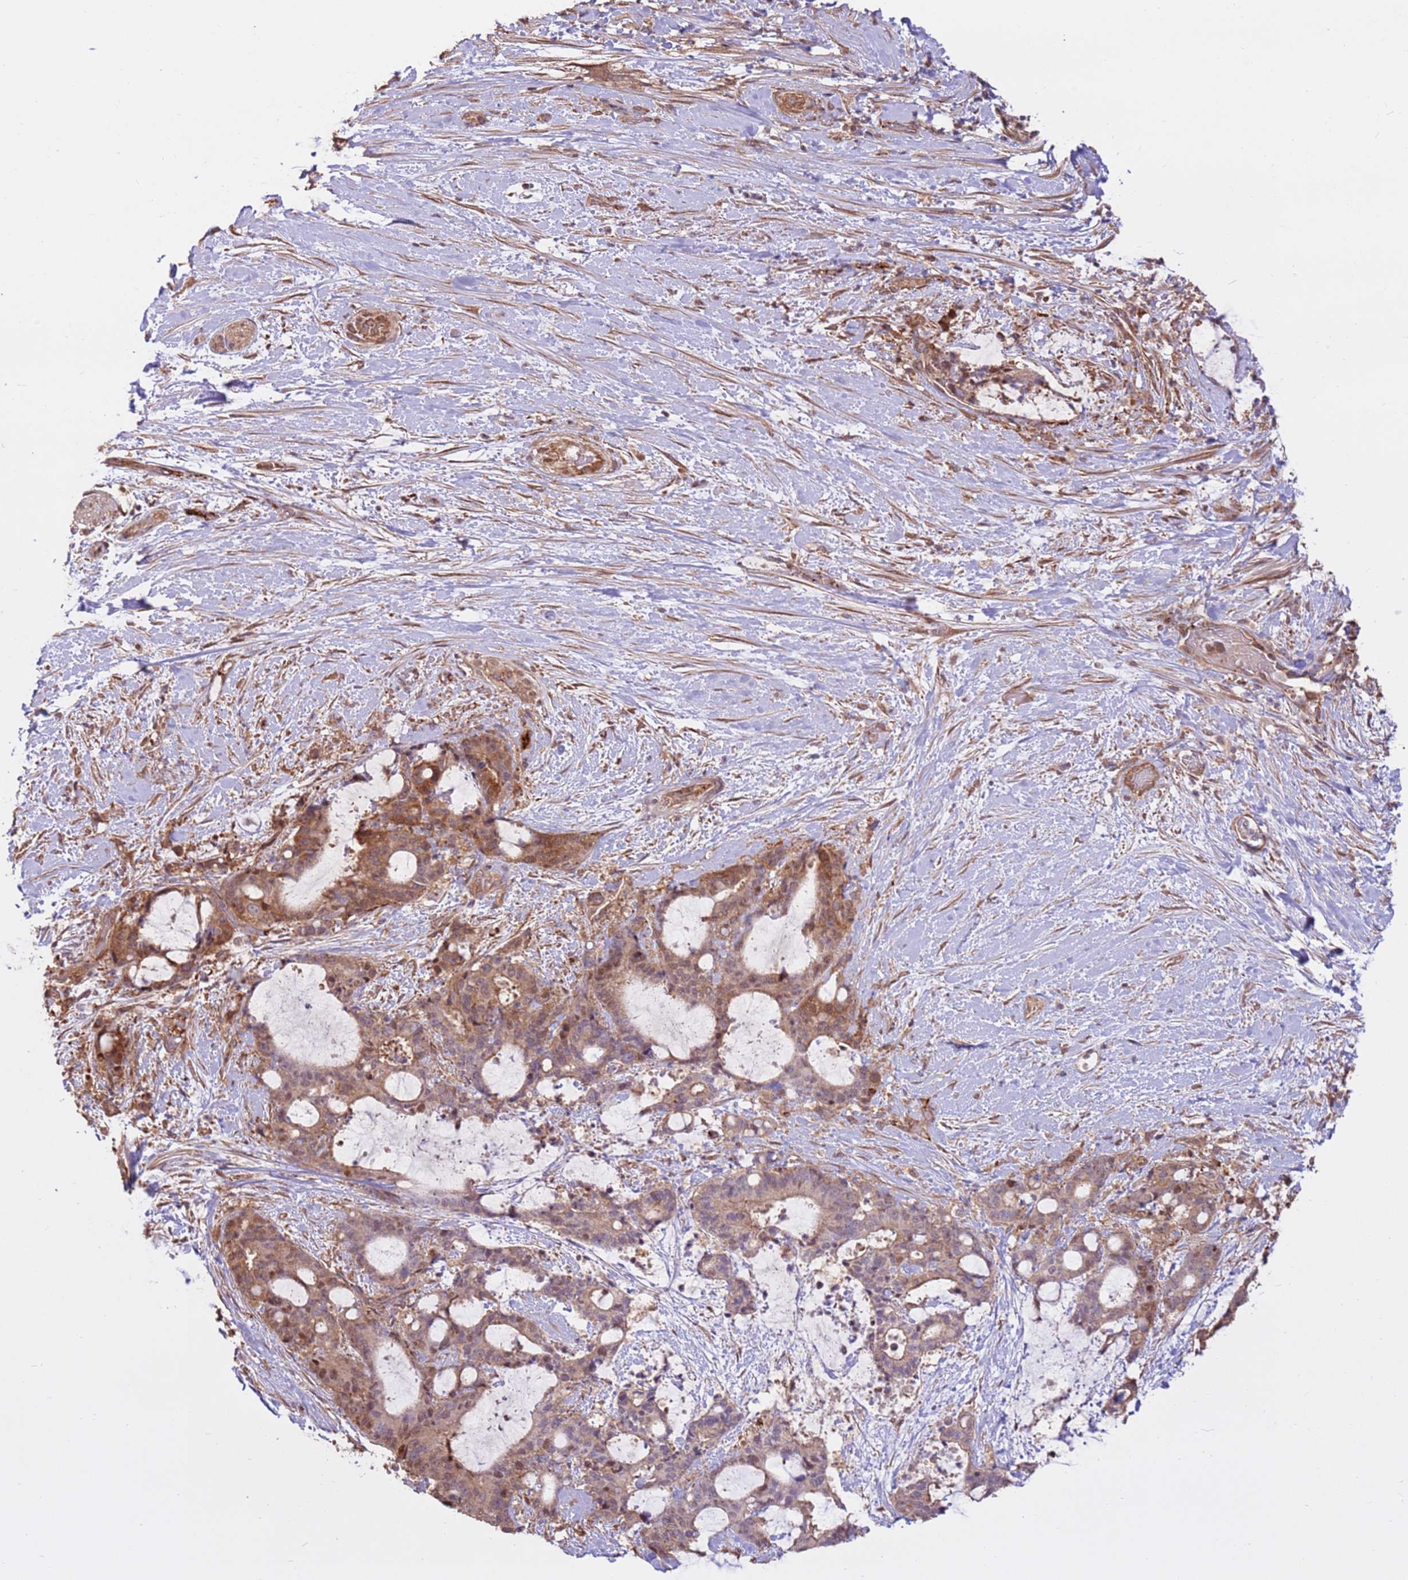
{"staining": {"intensity": "moderate", "quantity": ">75%", "location": "cytoplasmic/membranous,nuclear"}, "tissue": "liver cancer", "cell_type": "Tumor cells", "image_type": "cancer", "snomed": [{"axis": "morphology", "description": "Normal tissue, NOS"}, {"axis": "morphology", "description": "Cholangiocarcinoma"}, {"axis": "topography", "description": "Liver"}, {"axis": "topography", "description": "Peripheral nerve tissue"}], "caption": "A brown stain labels moderate cytoplasmic/membranous and nuclear positivity of a protein in human cholangiocarcinoma (liver) tumor cells.", "gene": "CCDC112", "patient": {"sex": "female", "age": 73}}